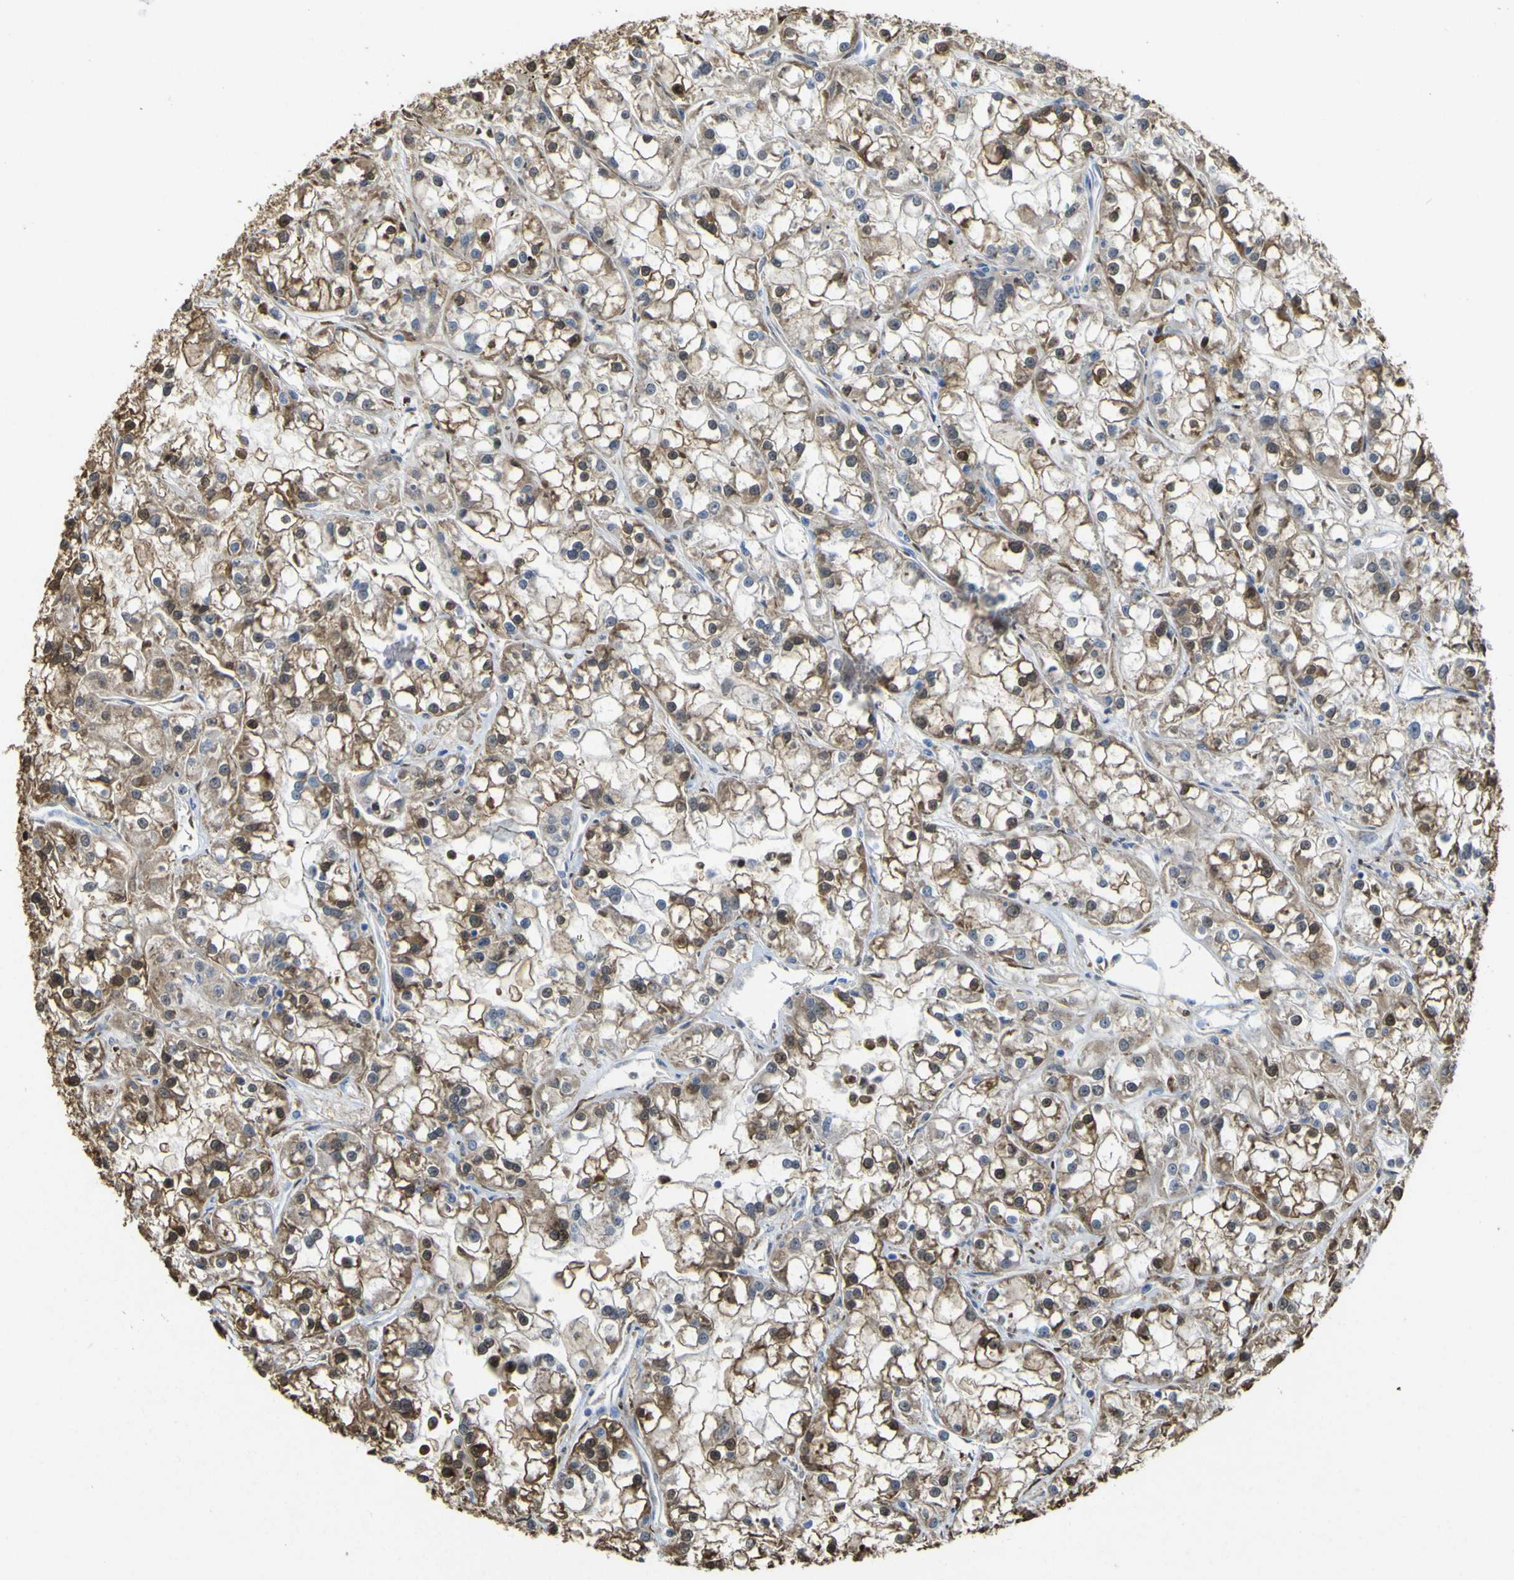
{"staining": {"intensity": "moderate", "quantity": ">75%", "location": "cytoplasmic/membranous,nuclear"}, "tissue": "renal cancer", "cell_type": "Tumor cells", "image_type": "cancer", "snomed": [{"axis": "morphology", "description": "Adenocarcinoma, NOS"}, {"axis": "topography", "description": "Kidney"}], "caption": "This histopathology image reveals renal cancer stained with immunohistochemistry (IHC) to label a protein in brown. The cytoplasmic/membranous and nuclear of tumor cells show moderate positivity for the protein. Nuclei are counter-stained blue.", "gene": "ABHD3", "patient": {"sex": "female", "age": 52}}